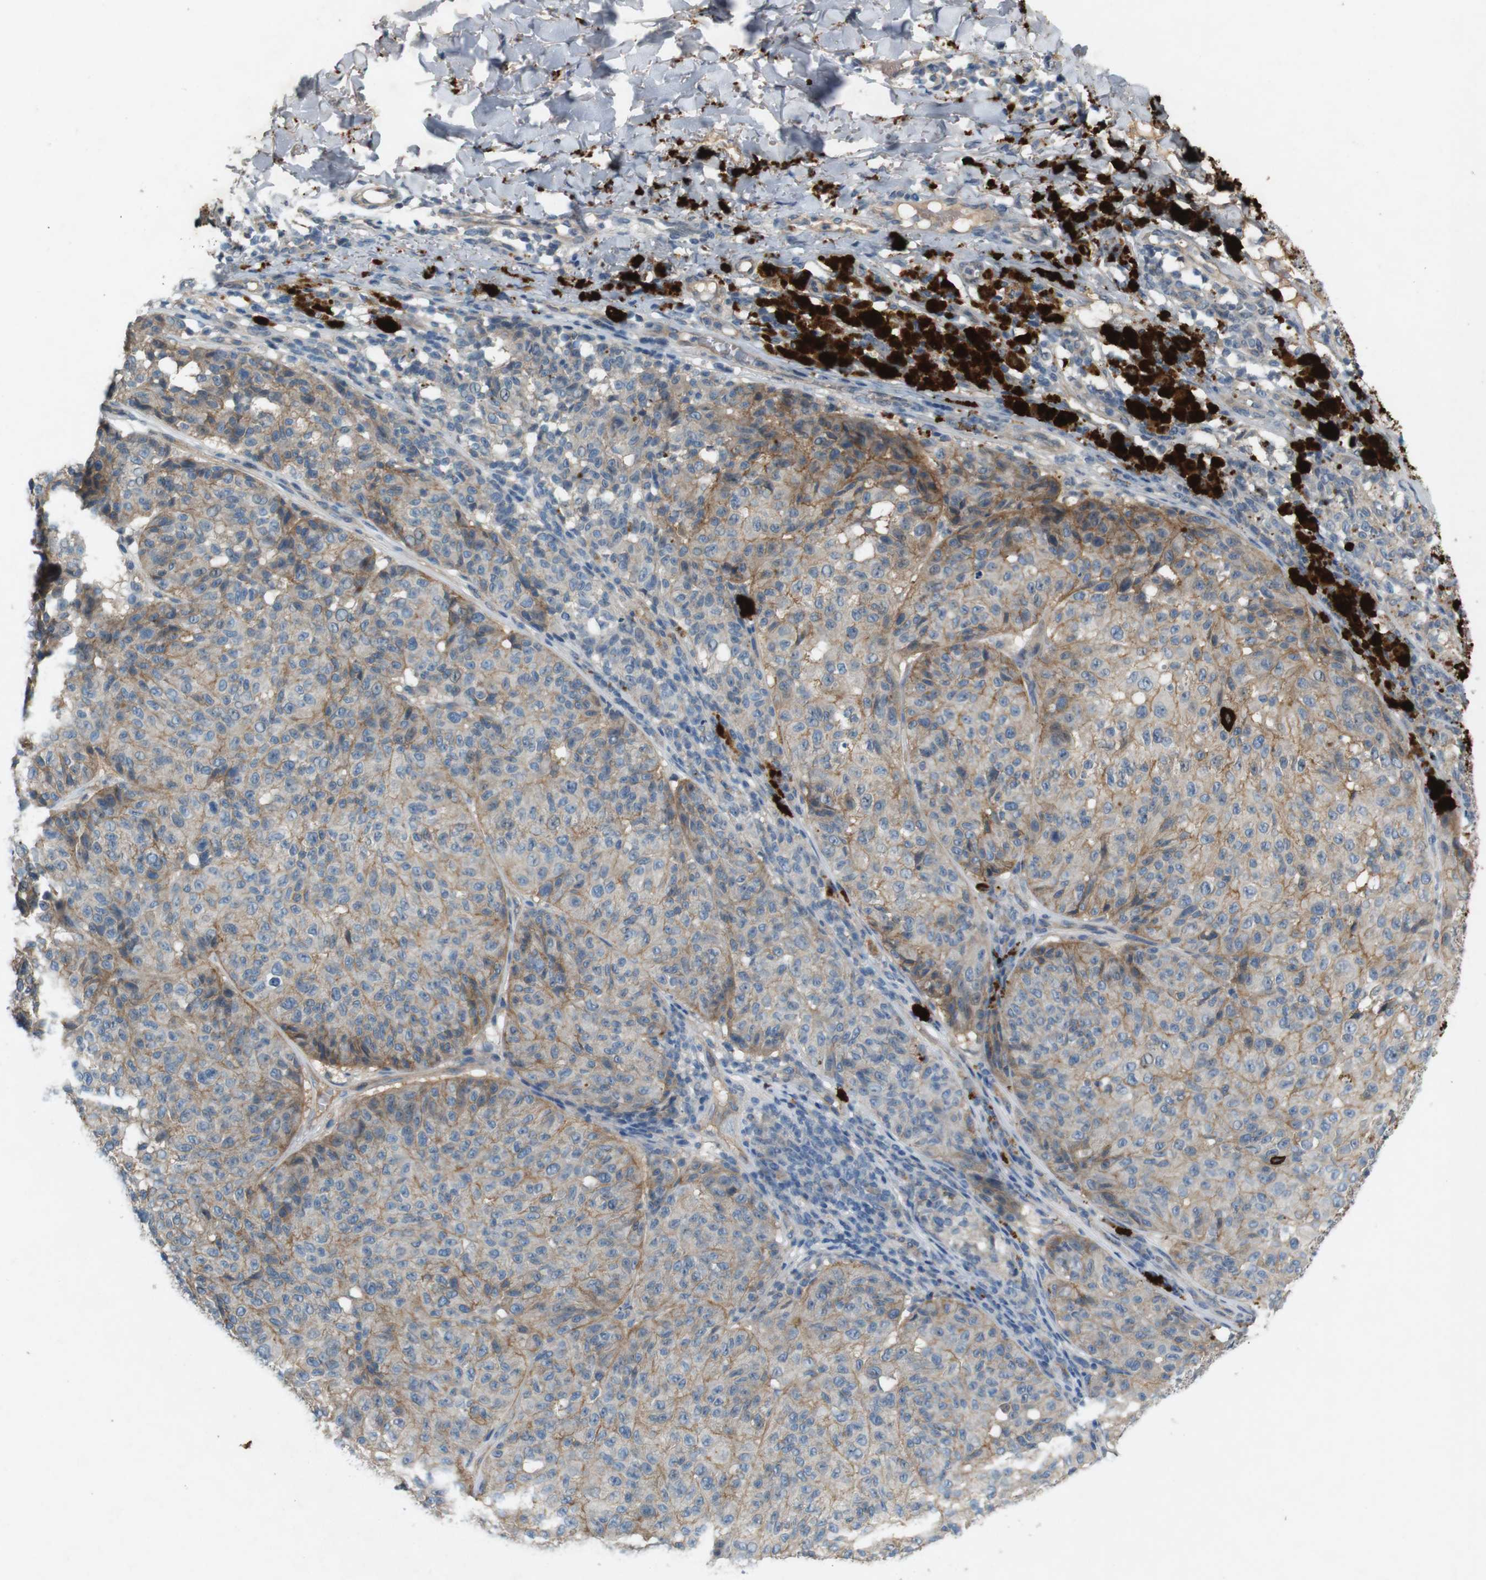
{"staining": {"intensity": "weak", "quantity": "25%-75%", "location": "cytoplasmic/membranous"}, "tissue": "melanoma", "cell_type": "Tumor cells", "image_type": "cancer", "snomed": [{"axis": "morphology", "description": "Malignant melanoma, NOS"}, {"axis": "topography", "description": "Skin"}], "caption": "Melanoma stained with immunohistochemistry (IHC) exhibits weak cytoplasmic/membranous positivity in about 25%-75% of tumor cells. (Stains: DAB in brown, nuclei in blue, Microscopy: brightfield microscopy at high magnification).", "gene": "PVR", "patient": {"sex": "female", "age": 46}}